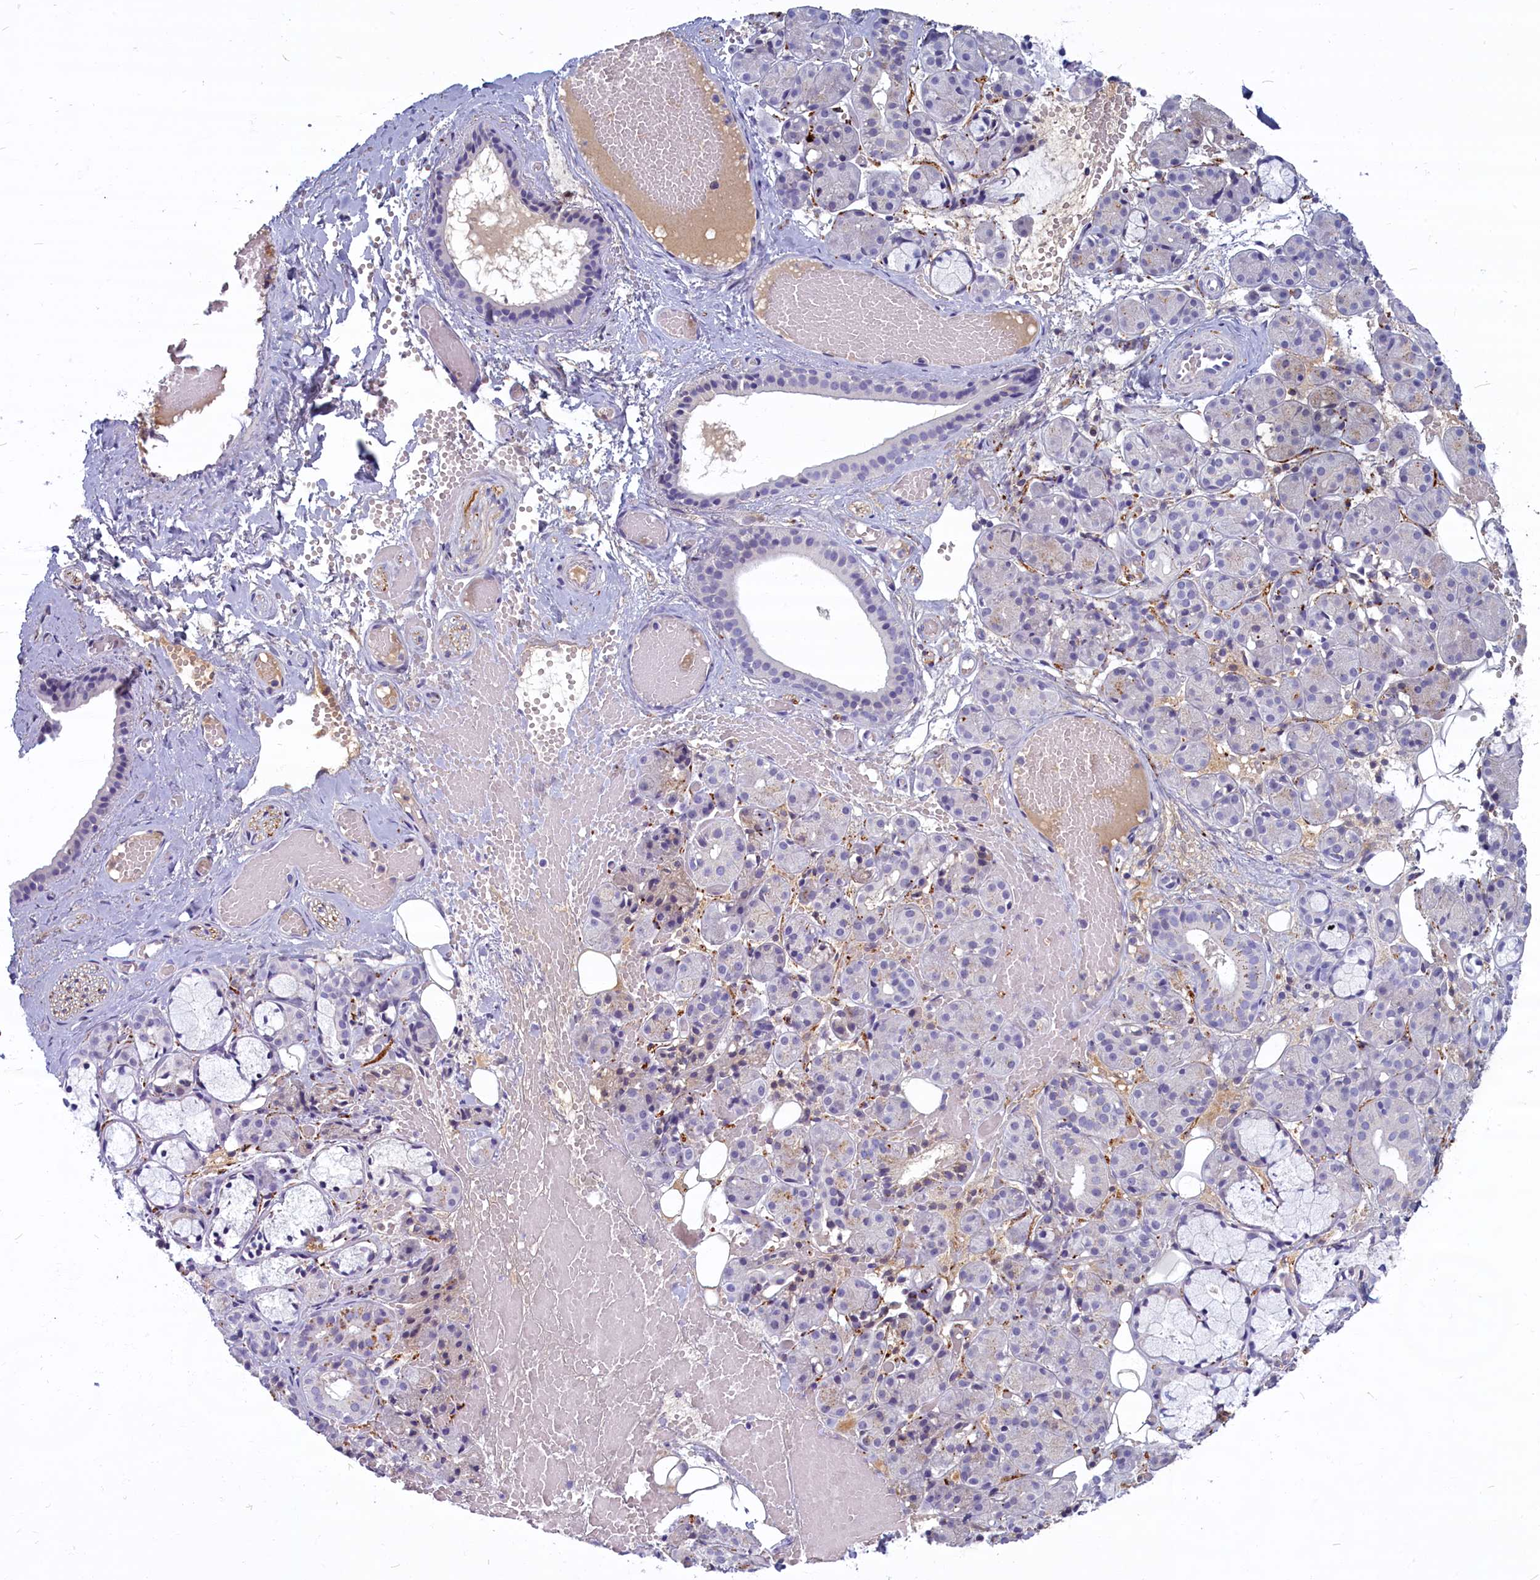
{"staining": {"intensity": "negative", "quantity": "none", "location": "none"}, "tissue": "salivary gland", "cell_type": "Glandular cells", "image_type": "normal", "snomed": [{"axis": "morphology", "description": "Normal tissue, NOS"}, {"axis": "topography", "description": "Salivary gland"}], "caption": "IHC histopathology image of normal salivary gland: salivary gland stained with DAB exhibits no significant protein expression in glandular cells.", "gene": "SV2C", "patient": {"sex": "male", "age": 63}}